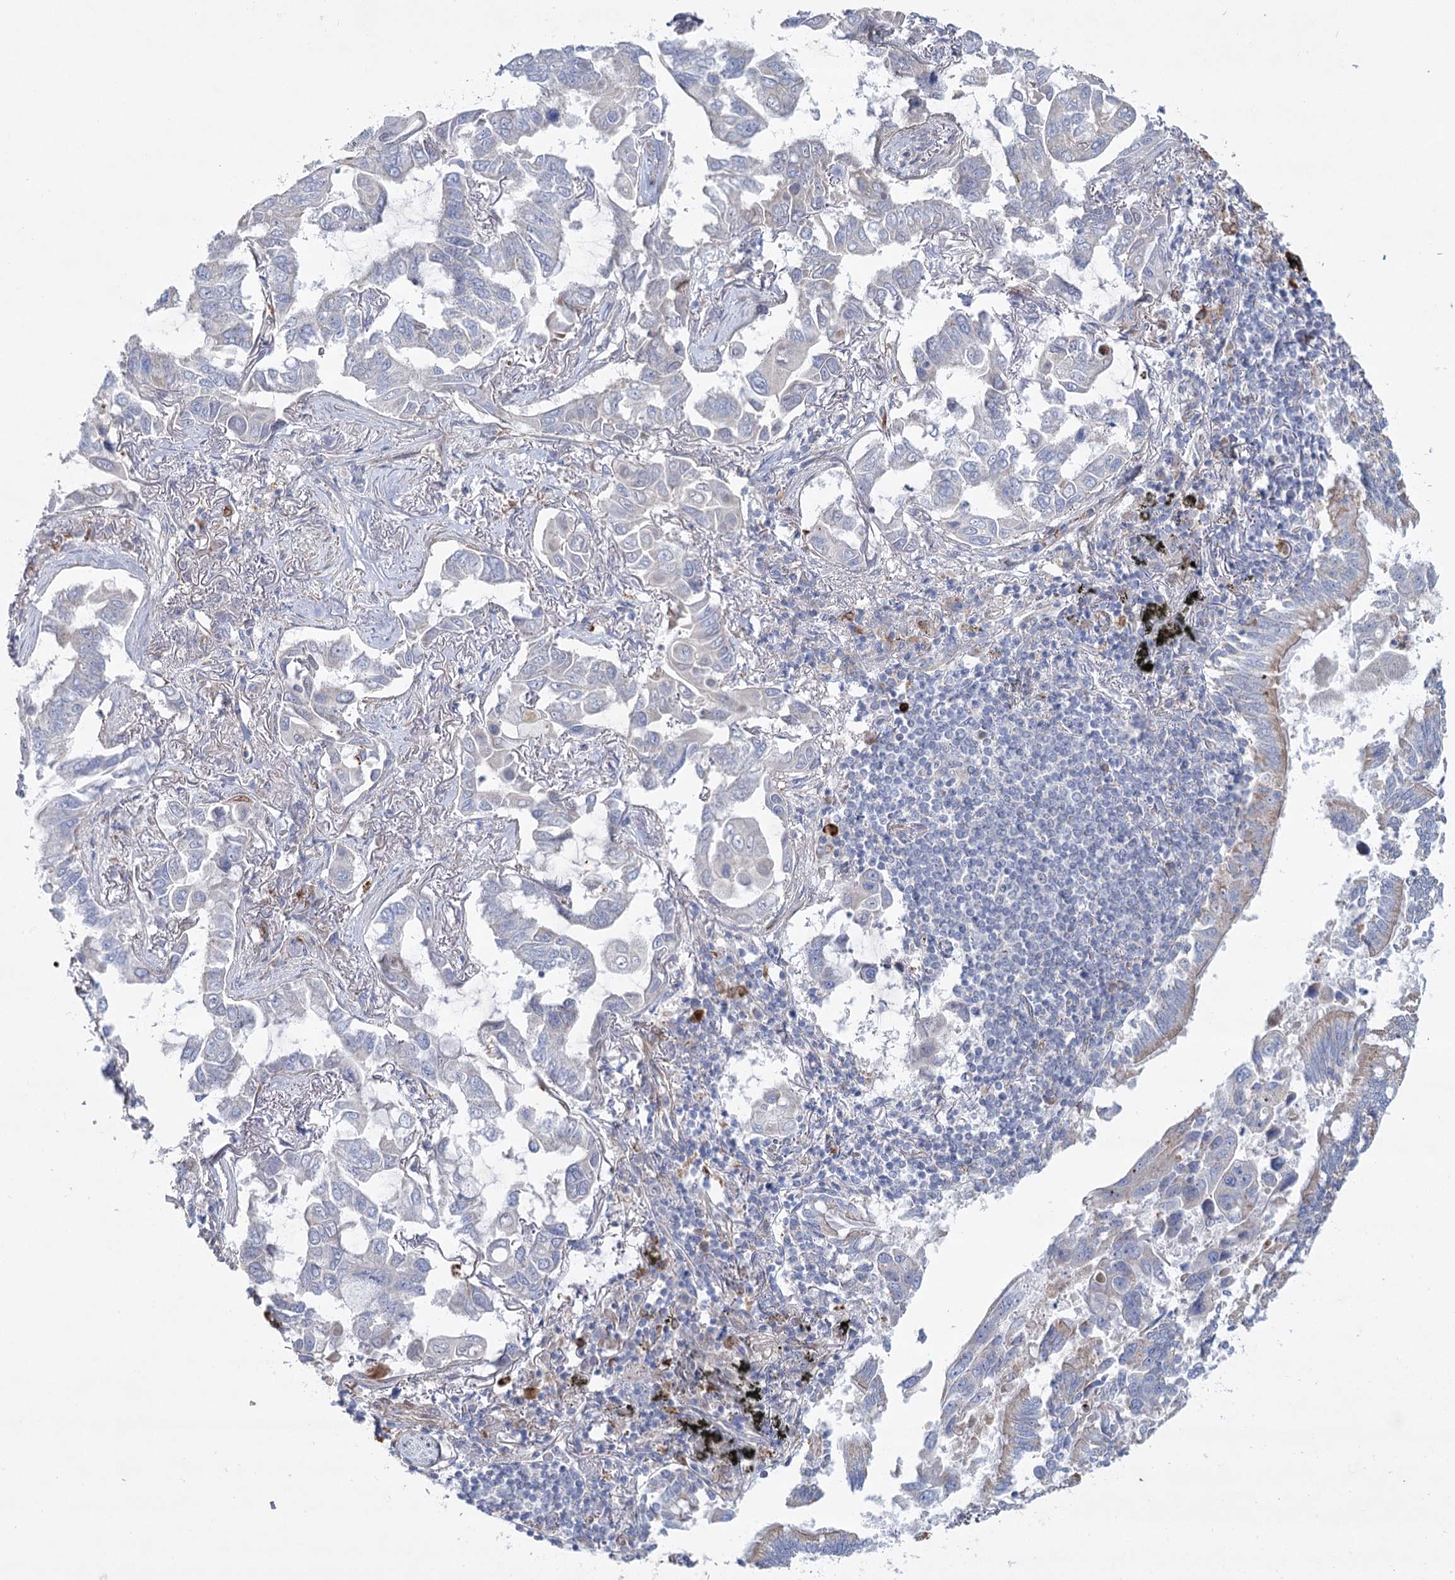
{"staining": {"intensity": "negative", "quantity": "none", "location": "none"}, "tissue": "lung cancer", "cell_type": "Tumor cells", "image_type": "cancer", "snomed": [{"axis": "morphology", "description": "Adenocarcinoma, NOS"}, {"axis": "topography", "description": "Lung"}], "caption": "The immunohistochemistry histopathology image has no significant positivity in tumor cells of lung cancer (adenocarcinoma) tissue.", "gene": "TMEM164", "patient": {"sex": "male", "age": 64}}